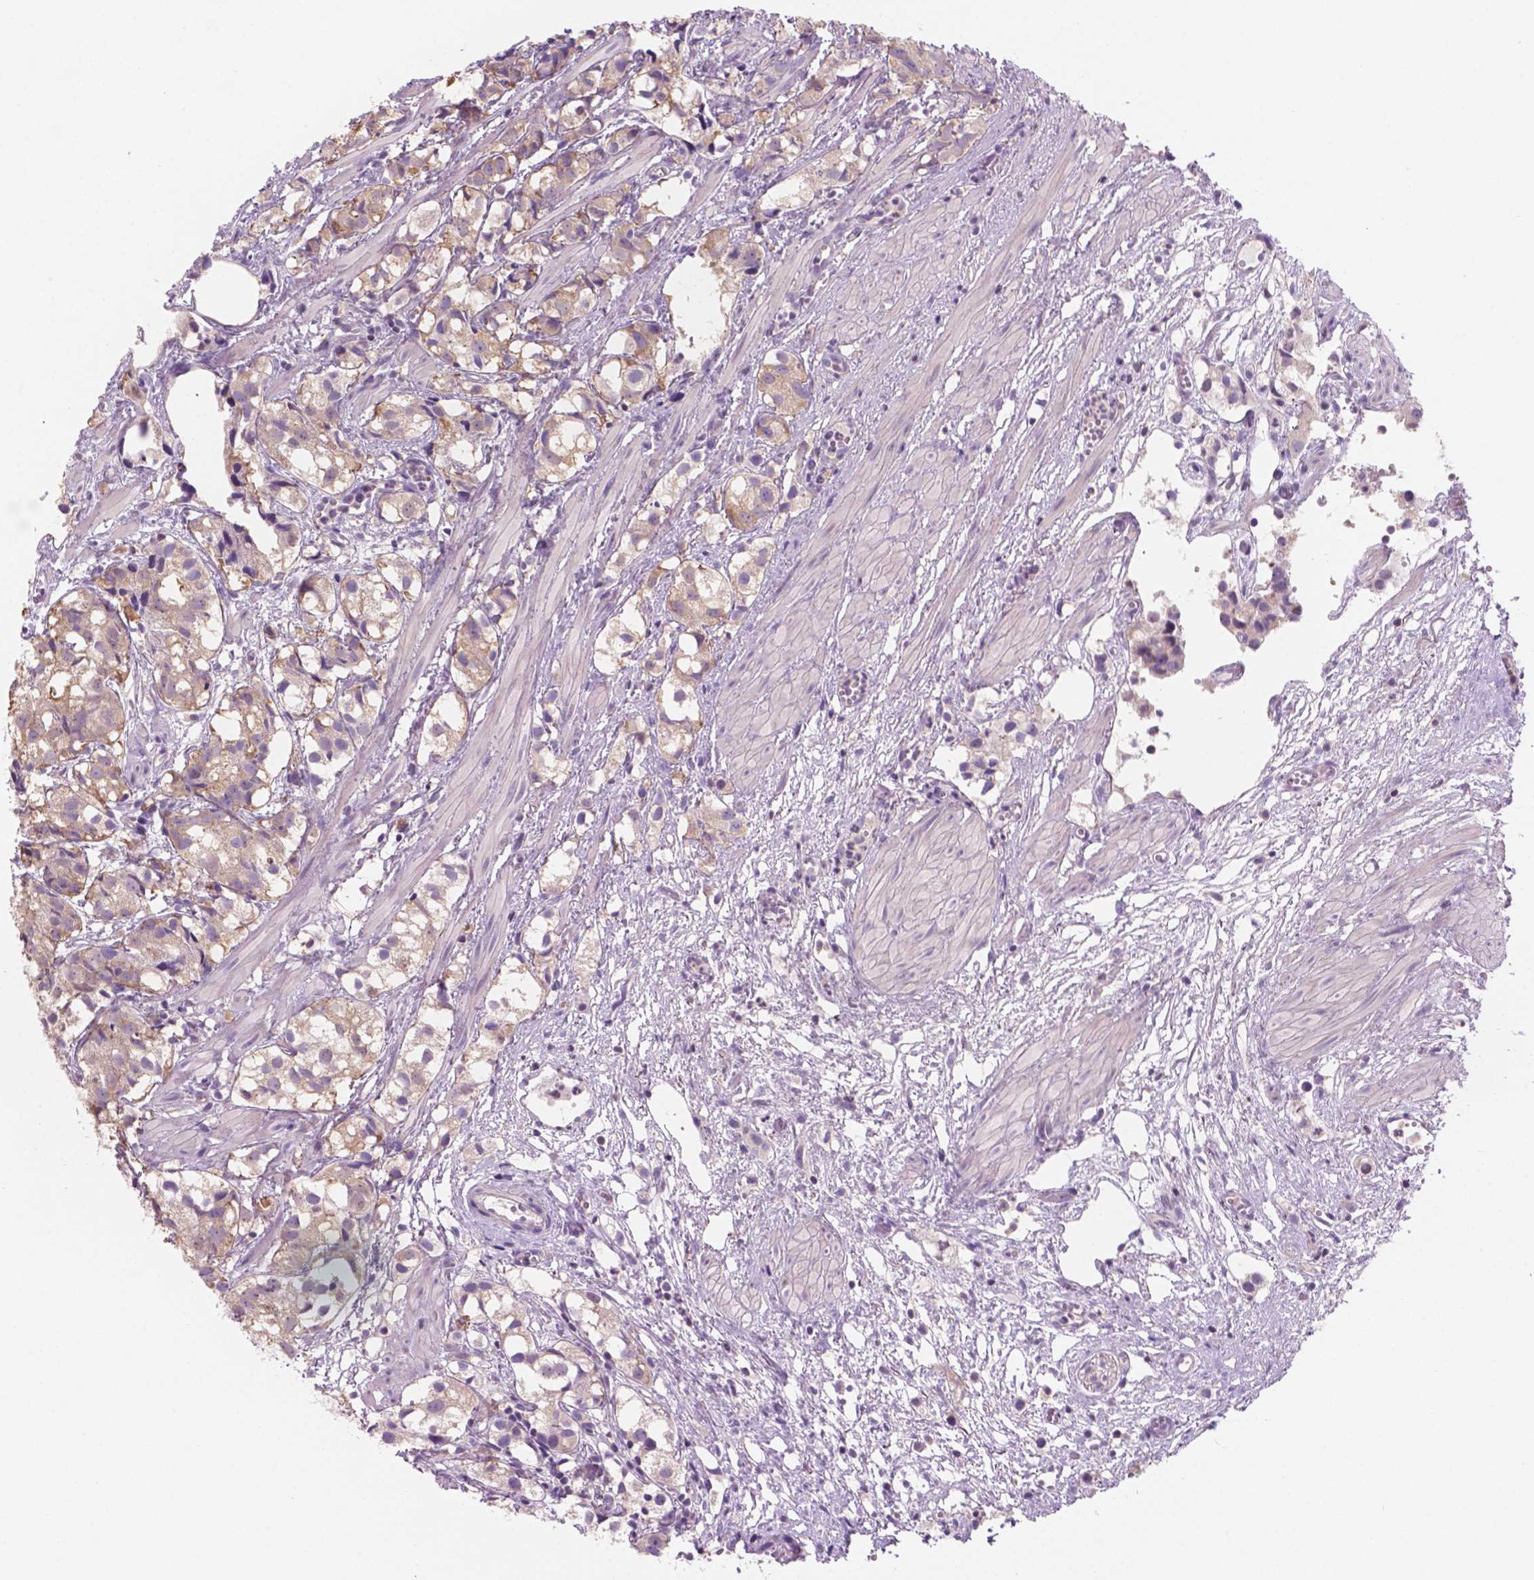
{"staining": {"intensity": "weak", "quantity": "25%-75%", "location": "cytoplasmic/membranous"}, "tissue": "prostate cancer", "cell_type": "Tumor cells", "image_type": "cancer", "snomed": [{"axis": "morphology", "description": "Adenocarcinoma, High grade"}, {"axis": "topography", "description": "Prostate"}], "caption": "Prostate cancer (adenocarcinoma (high-grade)) stained with a brown dye displays weak cytoplasmic/membranous positive positivity in approximately 25%-75% of tumor cells.", "gene": "SBSN", "patient": {"sex": "male", "age": 68}}